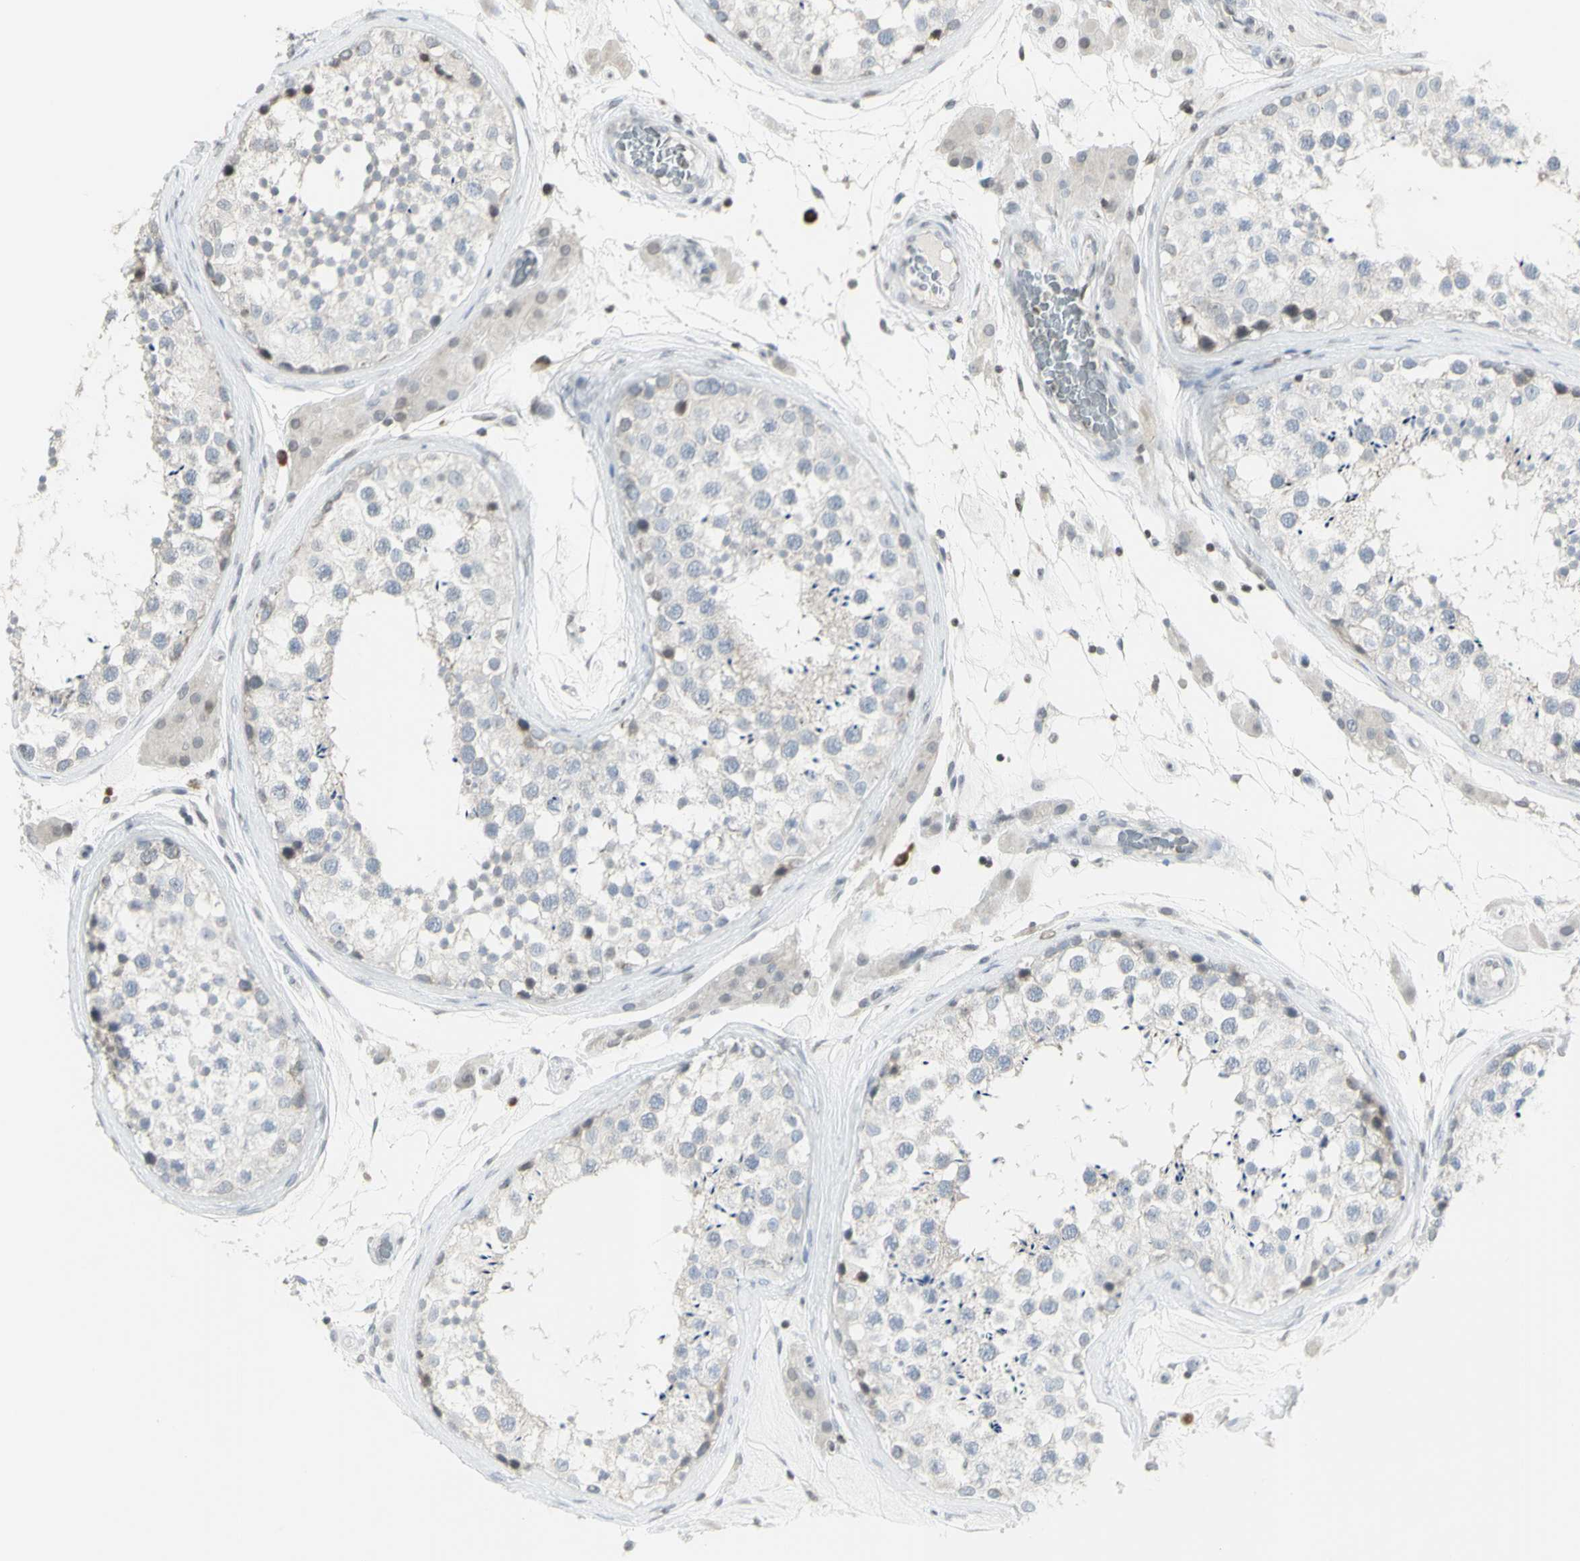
{"staining": {"intensity": "negative", "quantity": "none", "location": "none"}, "tissue": "testis", "cell_type": "Cells in seminiferous ducts", "image_type": "normal", "snomed": [{"axis": "morphology", "description": "Normal tissue, NOS"}, {"axis": "topography", "description": "Testis"}], "caption": "IHC photomicrograph of unremarkable testis: testis stained with DAB (3,3'-diaminobenzidine) exhibits no significant protein positivity in cells in seminiferous ducts.", "gene": "MUC5AC", "patient": {"sex": "male", "age": 46}}